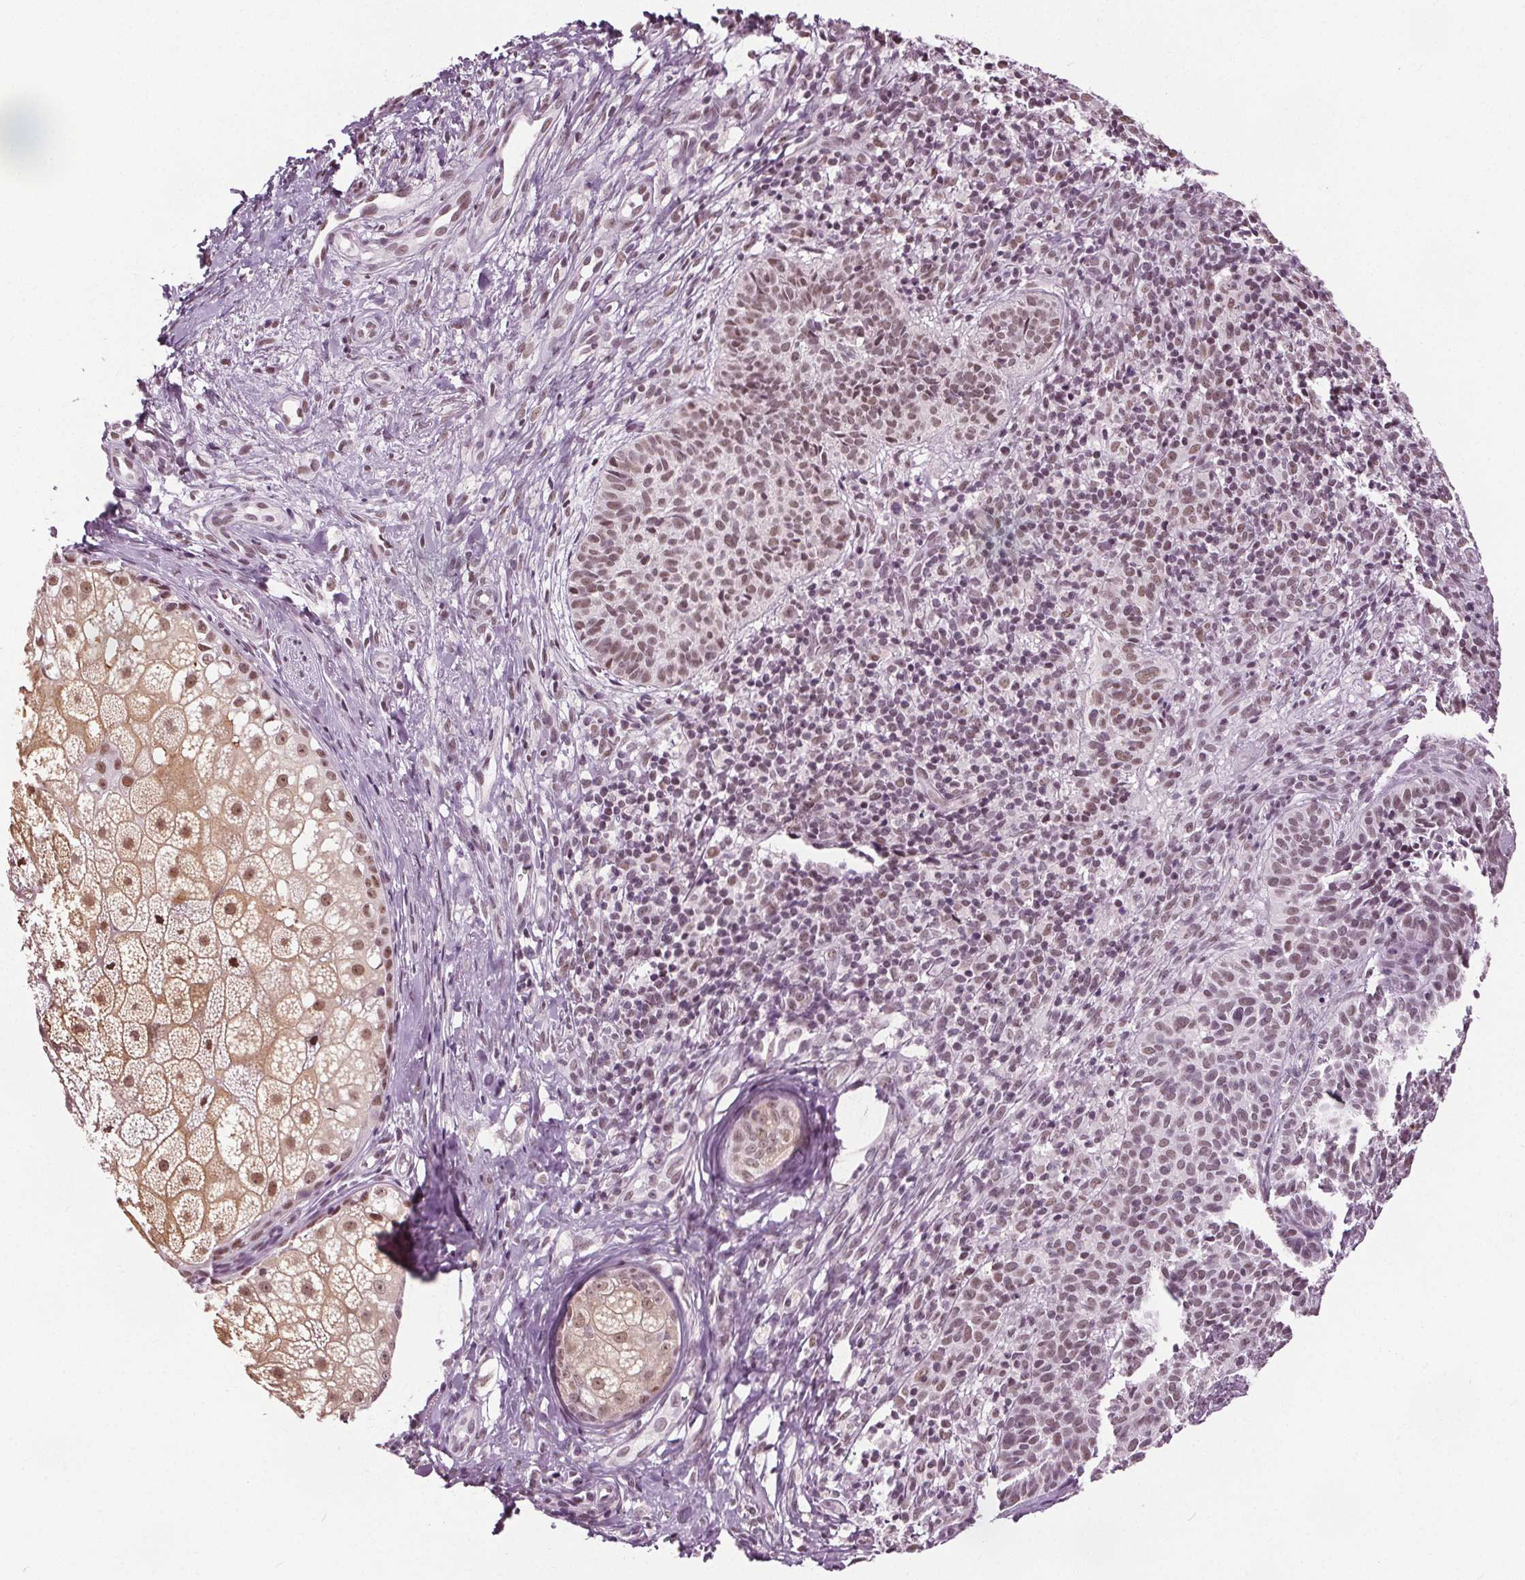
{"staining": {"intensity": "moderate", "quantity": ">75%", "location": "nuclear"}, "tissue": "skin cancer", "cell_type": "Tumor cells", "image_type": "cancer", "snomed": [{"axis": "morphology", "description": "Basal cell carcinoma"}, {"axis": "topography", "description": "Skin"}], "caption": "An IHC photomicrograph of neoplastic tissue is shown. Protein staining in brown shows moderate nuclear positivity in basal cell carcinoma (skin) within tumor cells.", "gene": "IWS1", "patient": {"sex": "male", "age": 57}}